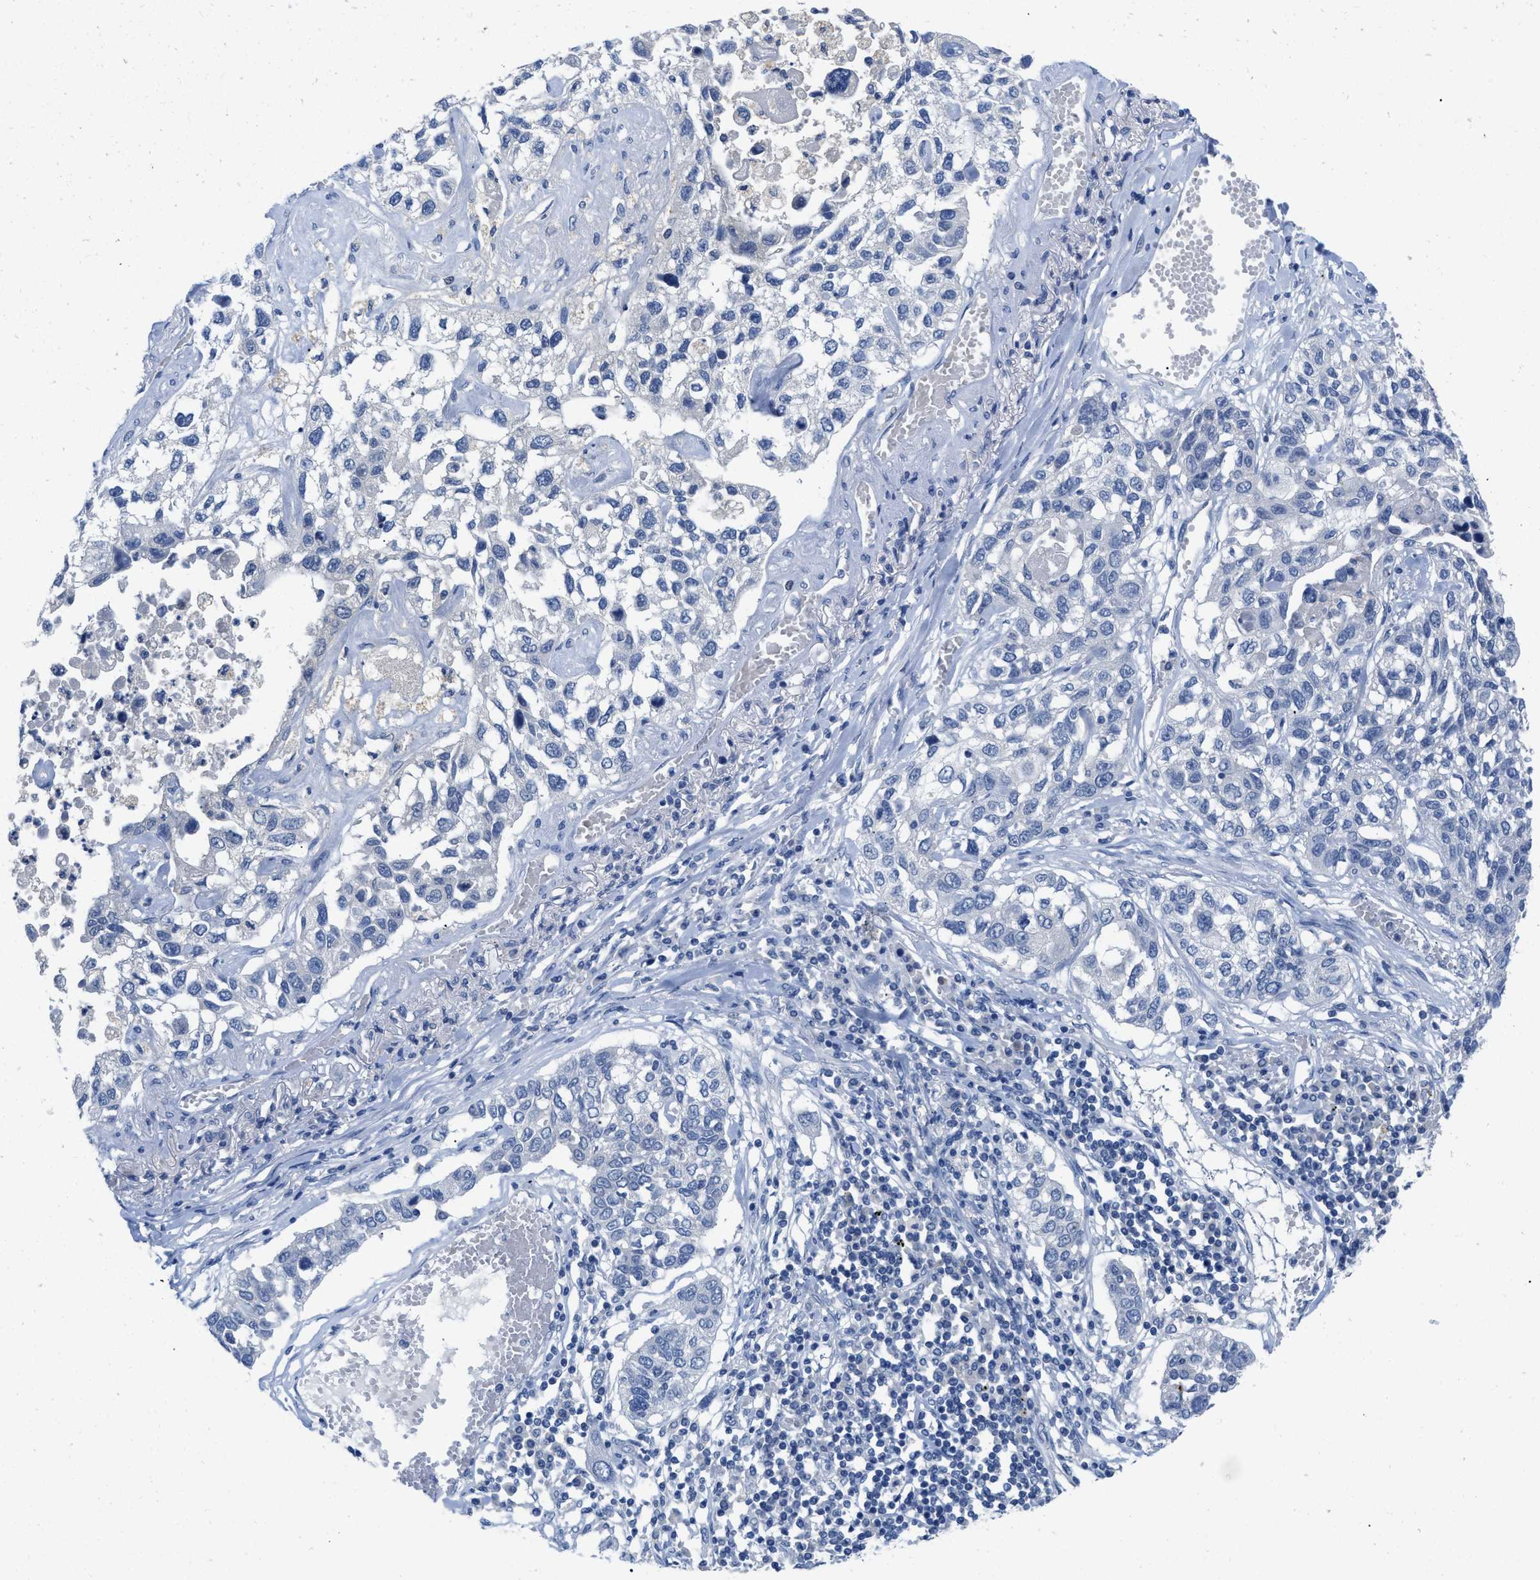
{"staining": {"intensity": "negative", "quantity": "none", "location": "none"}, "tissue": "lung cancer", "cell_type": "Tumor cells", "image_type": "cancer", "snomed": [{"axis": "morphology", "description": "Squamous cell carcinoma, NOS"}, {"axis": "topography", "description": "Lung"}], "caption": "Squamous cell carcinoma (lung) stained for a protein using immunohistochemistry (IHC) shows no staining tumor cells.", "gene": "PYY", "patient": {"sex": "male", "age": 71}}